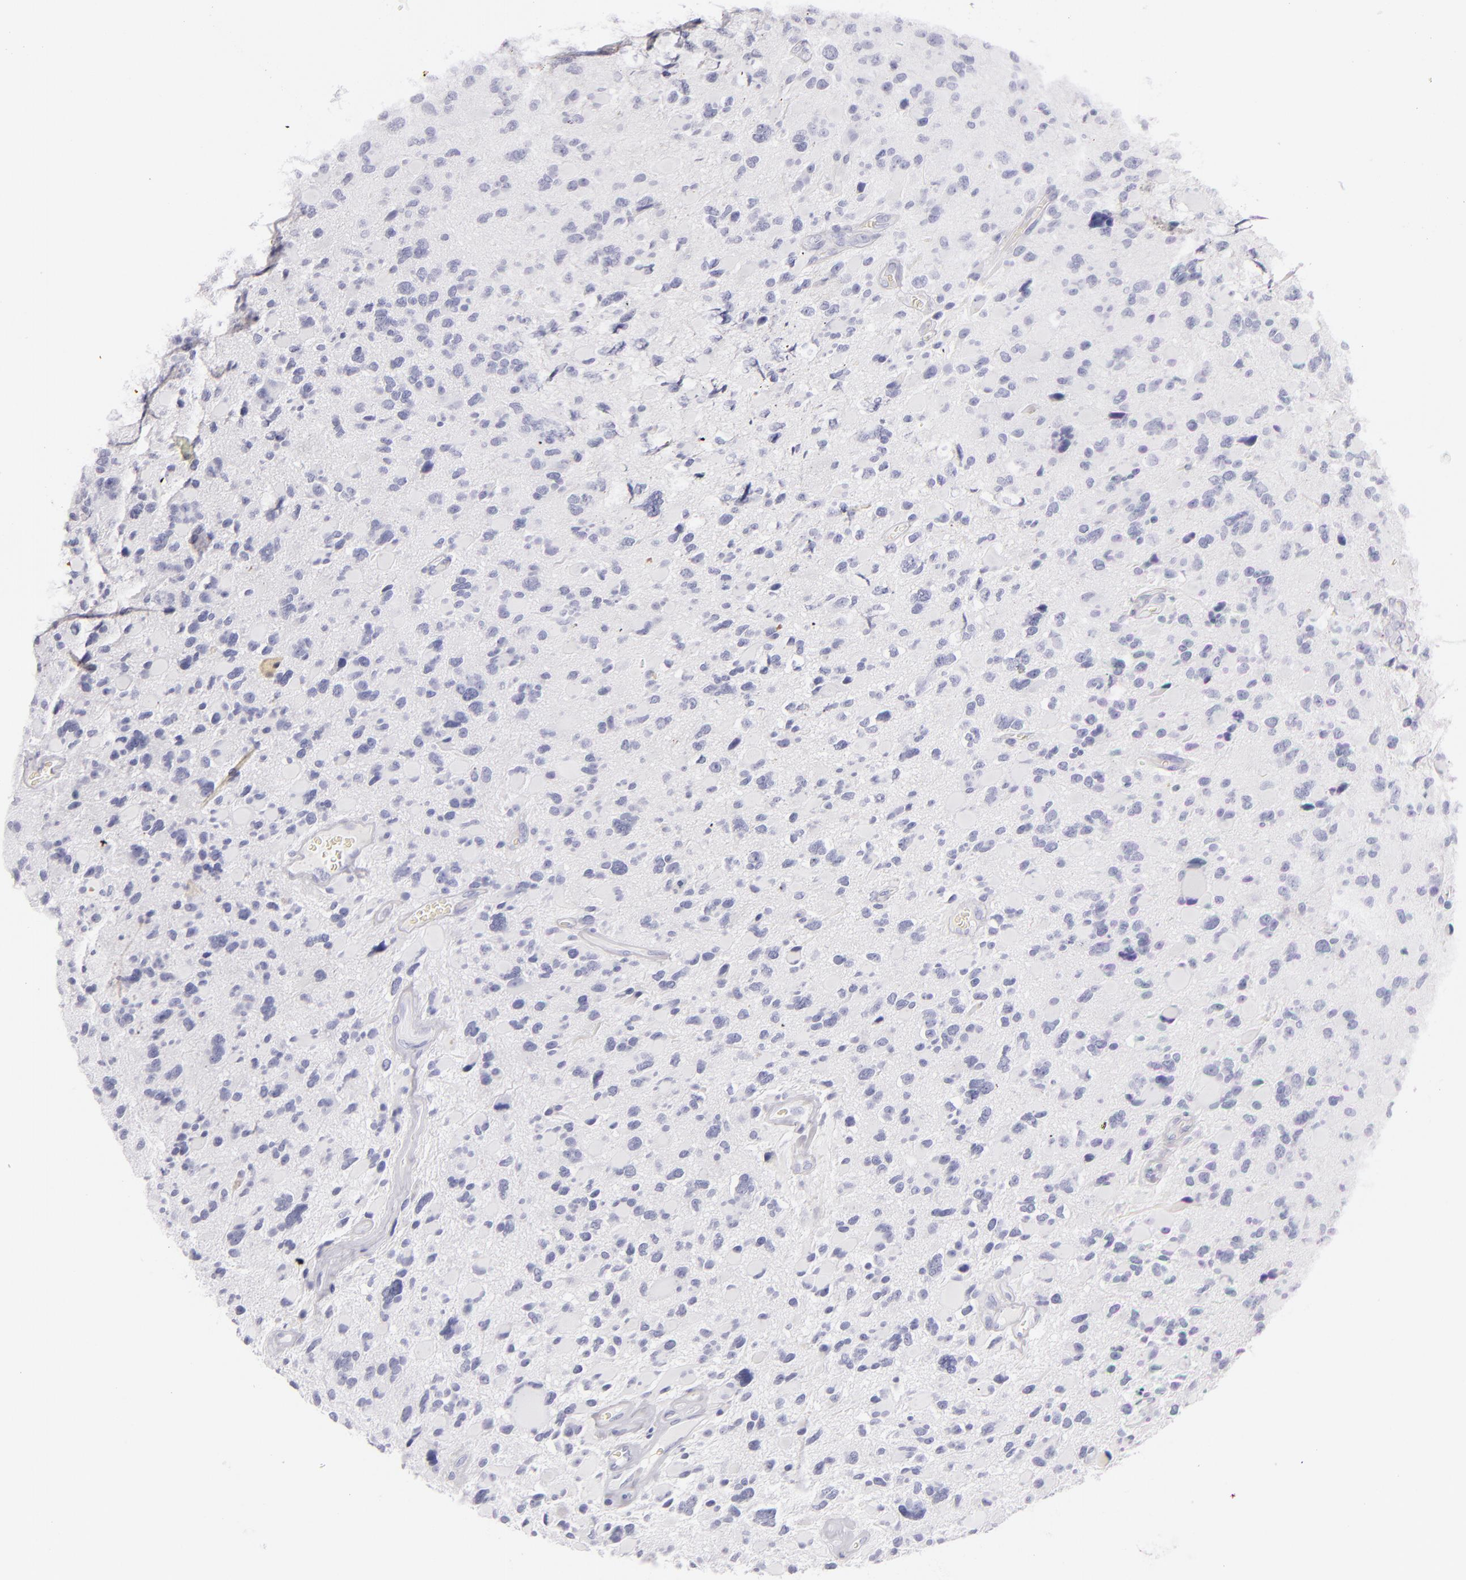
{"staining": {"intensity": "negative", "quantity": "none", "location": "none"}, "tissue": "glioma", "cell_type": "Tumor cells", "image_type": "cancer", "snomed": [{"axis": "morphology", "description": "Glioma, malignant, High grade"}, {"axis": "topography", "description": "Brain"}], "caption": "A high-resolution histopathology image shows immunohistochemistry staining of glioma, which reveals no significant positivity in tumor cells.", "gene": "TPSD1", "patient": {"sex": "female", "age": 37}}